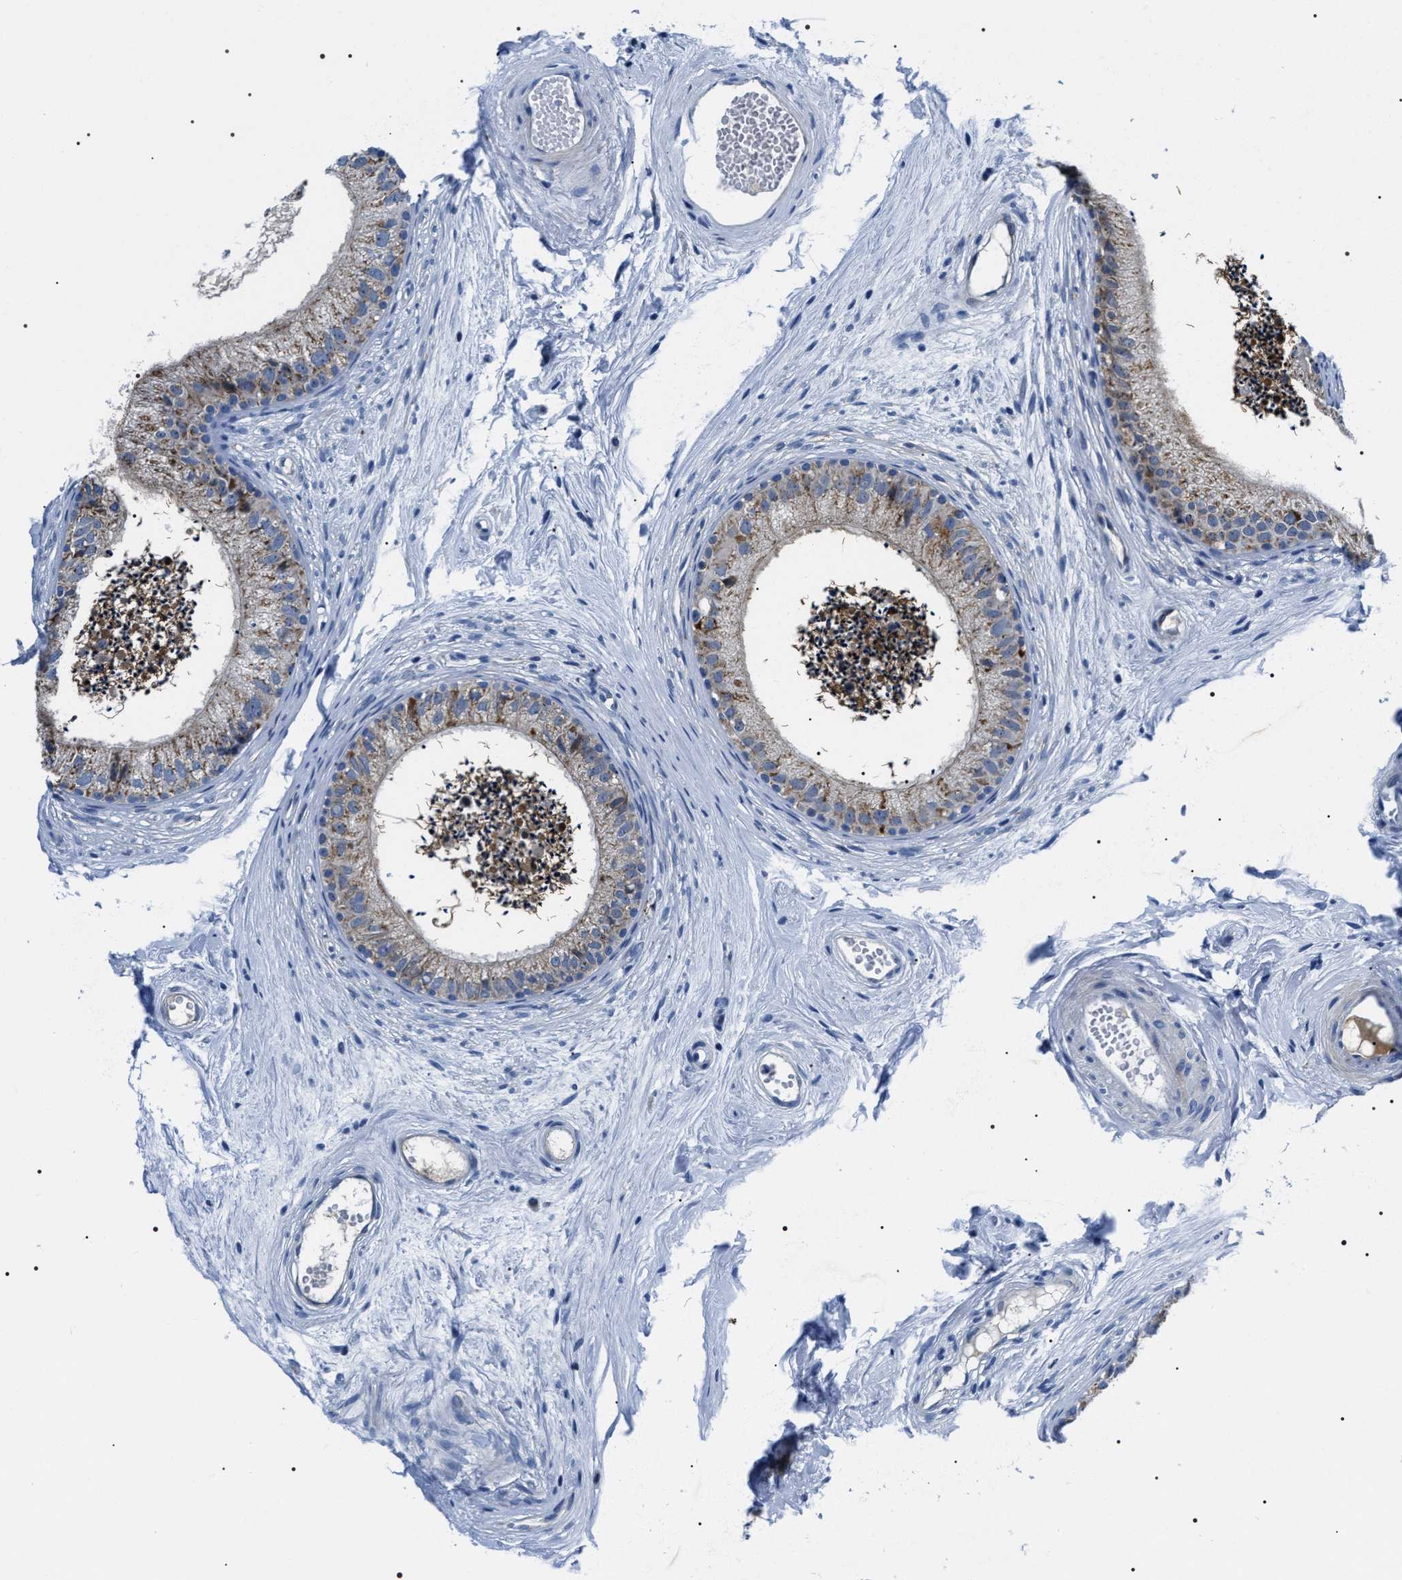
{"staining": {"intensity": "moderate", "quantity": "25%-75%", "location": "cytoplasmic/membranous"}, "tissue": "epididymis", "cell_type": "Glandular cells", "image_type": "normal", "snomed": [{"axis": "morphology", "description": "Normal tissue, NOS"}, {"axis": "topography", "description": "Epididymis"}], "caption": "Immunohistochemistry (IHC) (DAB) staining of benign epididymis shows moderate cytoplasmic/membranous protein positivity in about 25%-75% of glandular cells. (DAB (3,3'-diaminobenzidine) IHC, brown staining for protein, blue staining for nuclei).", "gene": "NTMT1", "patient": {"sex": "male", "age": 56}}